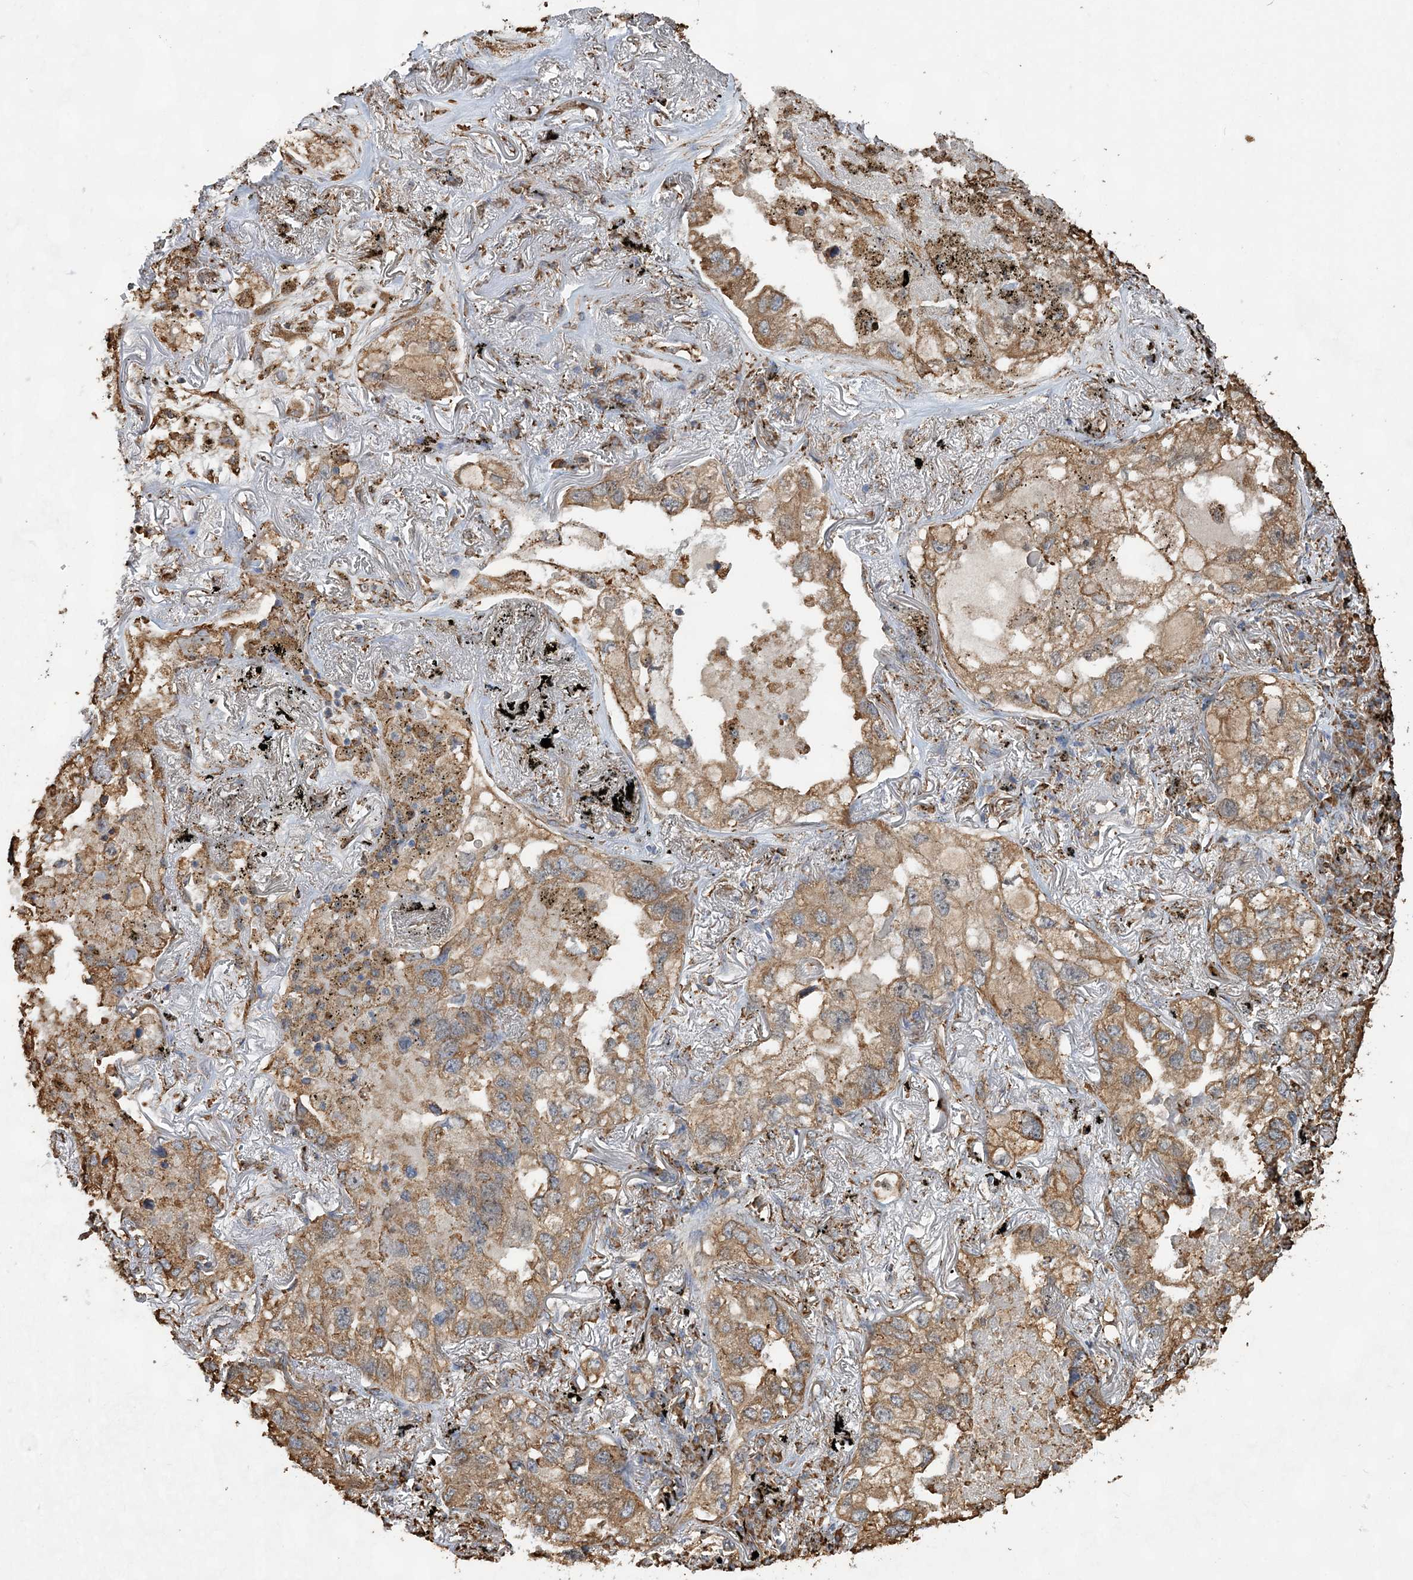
{"staining": {"intensity": "moderate", "quantity": ">75%", "location": "cytoplasmic/membranous"}, "tissue": "lung cancer", "cell_type": "Tumor cells", "image_type": "cancer", "snomed": [{"axis": "morphology", "description": "Adenocarcinoma, NOS"}, {"axis": "topography", "description": "Lung"}], "caption": "IHC of human lung cancer (adenocarcinoma) shows medium levels of moderate cytoplasmic/membranous positivity in approximately >75% of tumor cells.", "gene": "WDR12", "patient": {"sex": "male", "age": 65}}